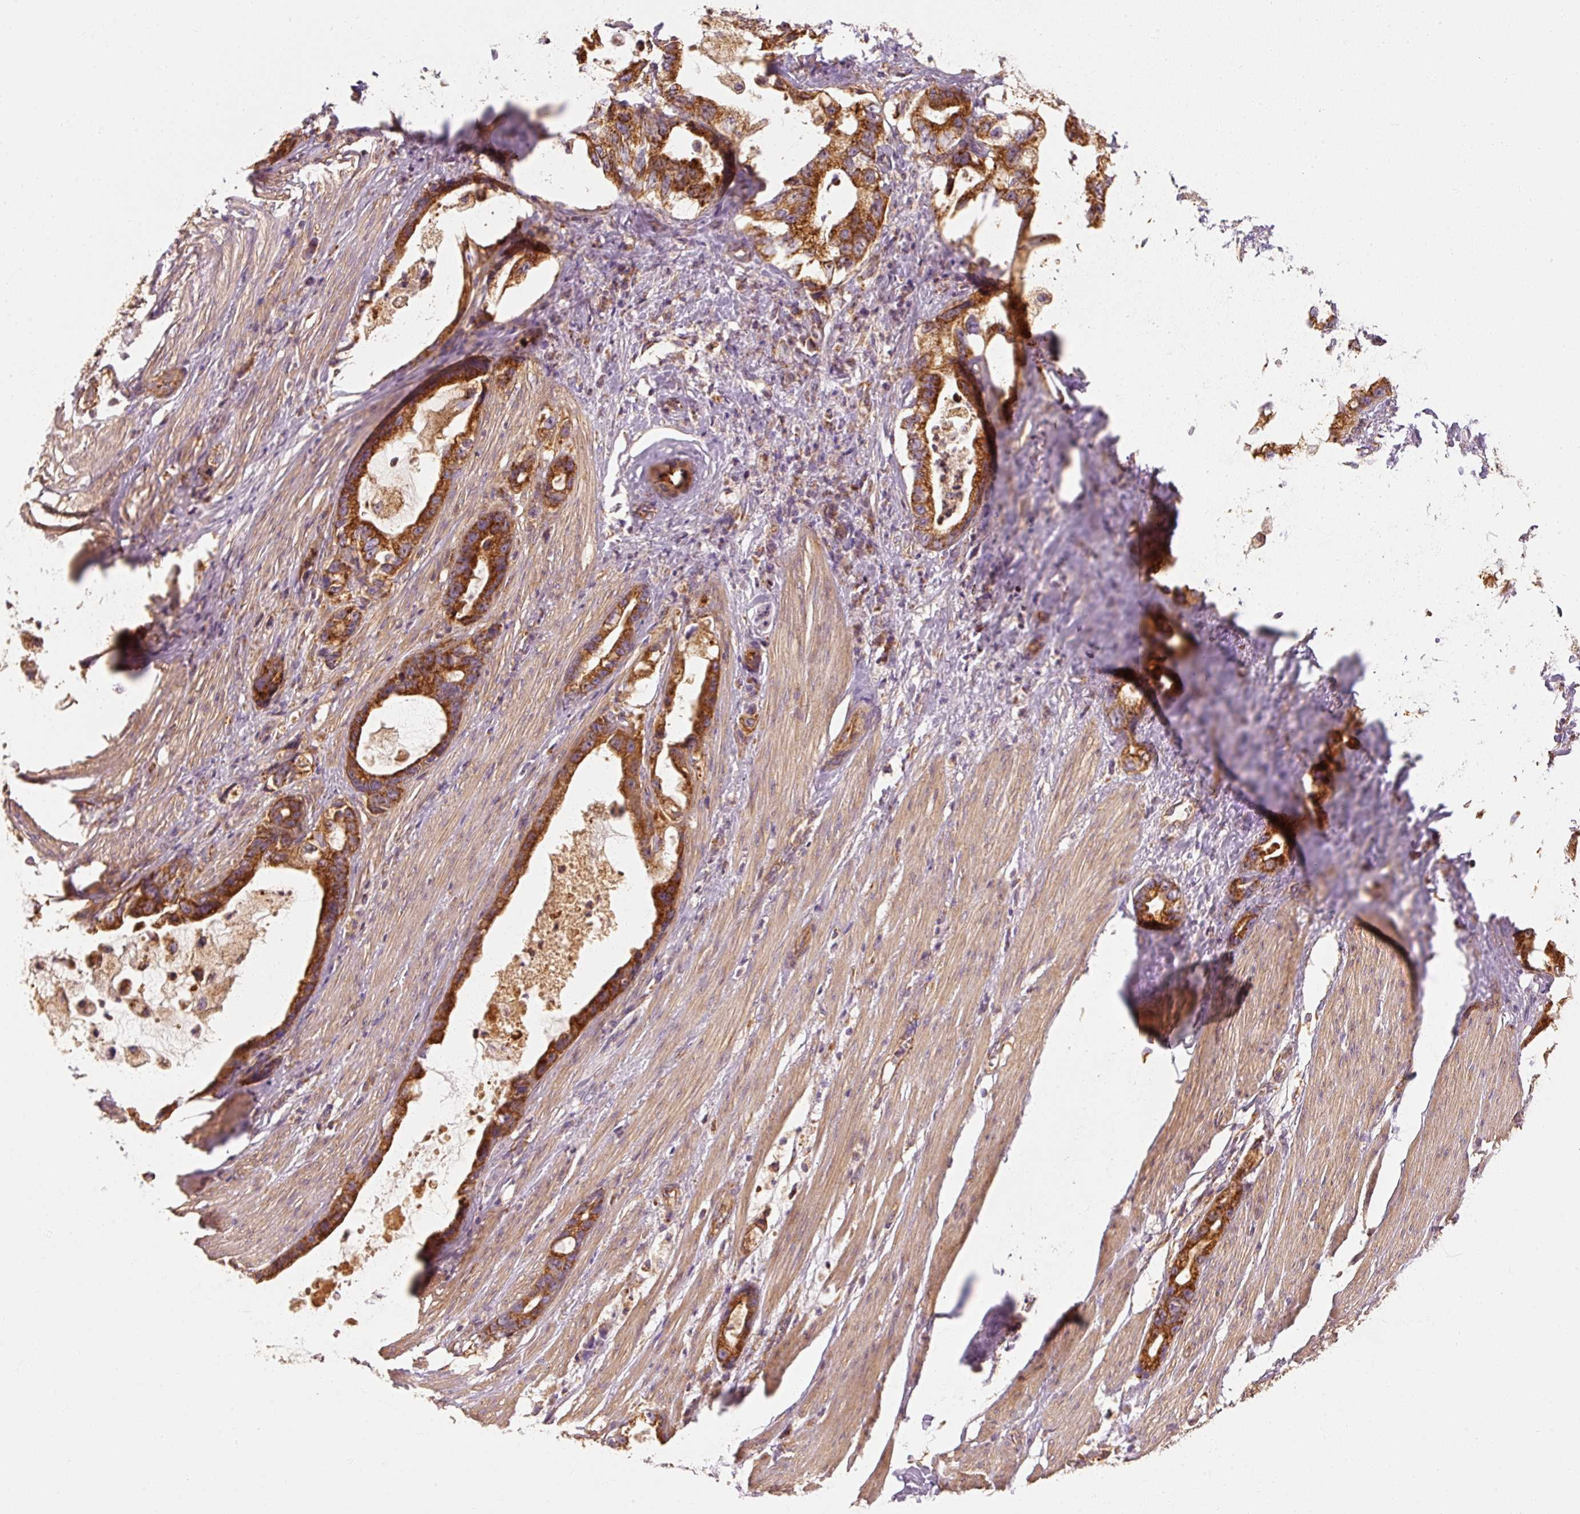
{"staining": {"intensity": "strong", "quantity": ">75%", "location": "cytoplasmic/membranous"}, "tissue": "stomach cancer", "cell_type": "Tumor cells", "image_type": "cancer", "snomed": [{"axis": "morphology", "description": "Adenocarcinoma, NOS"}, {"axis": "topography", "description": "Stomach"}], "caption": "The immunohistochemical stain labels strong cytoplasmic/membranous positivity in tumor cells of adenocarcinoma (stomach) tissue.", "gene": "TOMM40", "patient": {"sex": "male", "age": 55}}